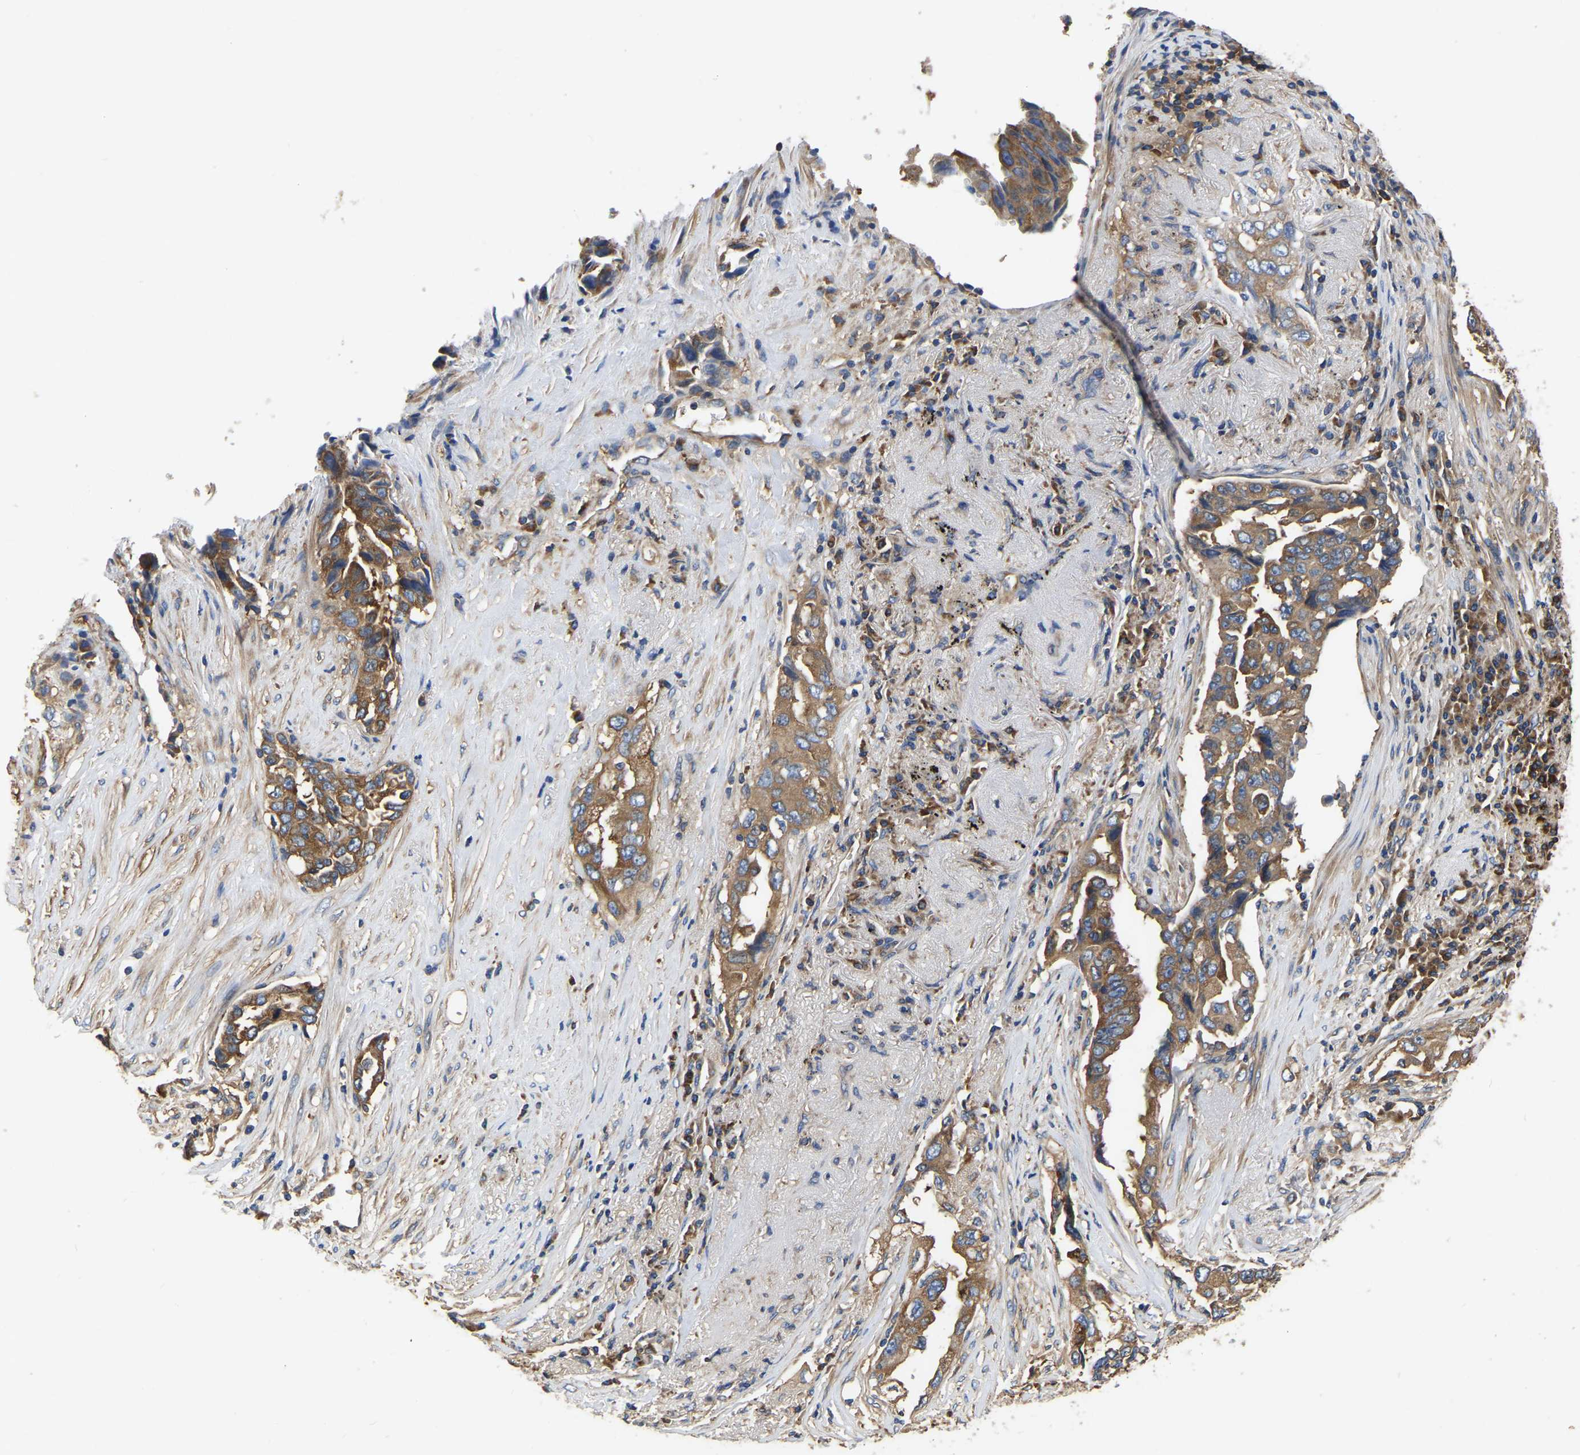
{"staining": {"intensity": "moderate", "quantity": ">75%", "location": "cytoplasmic/membranous"}, "tissue": "lung cancer", "cell_type": "Tumor cells", "image_type": "cancer", "snomed": [{"axis": "morphology", "description": "Adenocarcinoma, NOS"}, {"axis": "topography", "description": "Lung"}], "caption": "Immunohistochemical staining of lung cancer (adenocarcinoma) shows medium levels of moderate cytoplasmic/membranous expression in approximately >75% of tumor cells.", "gene": "GARS1", "patient": {"sex": "female", "age": 51}}